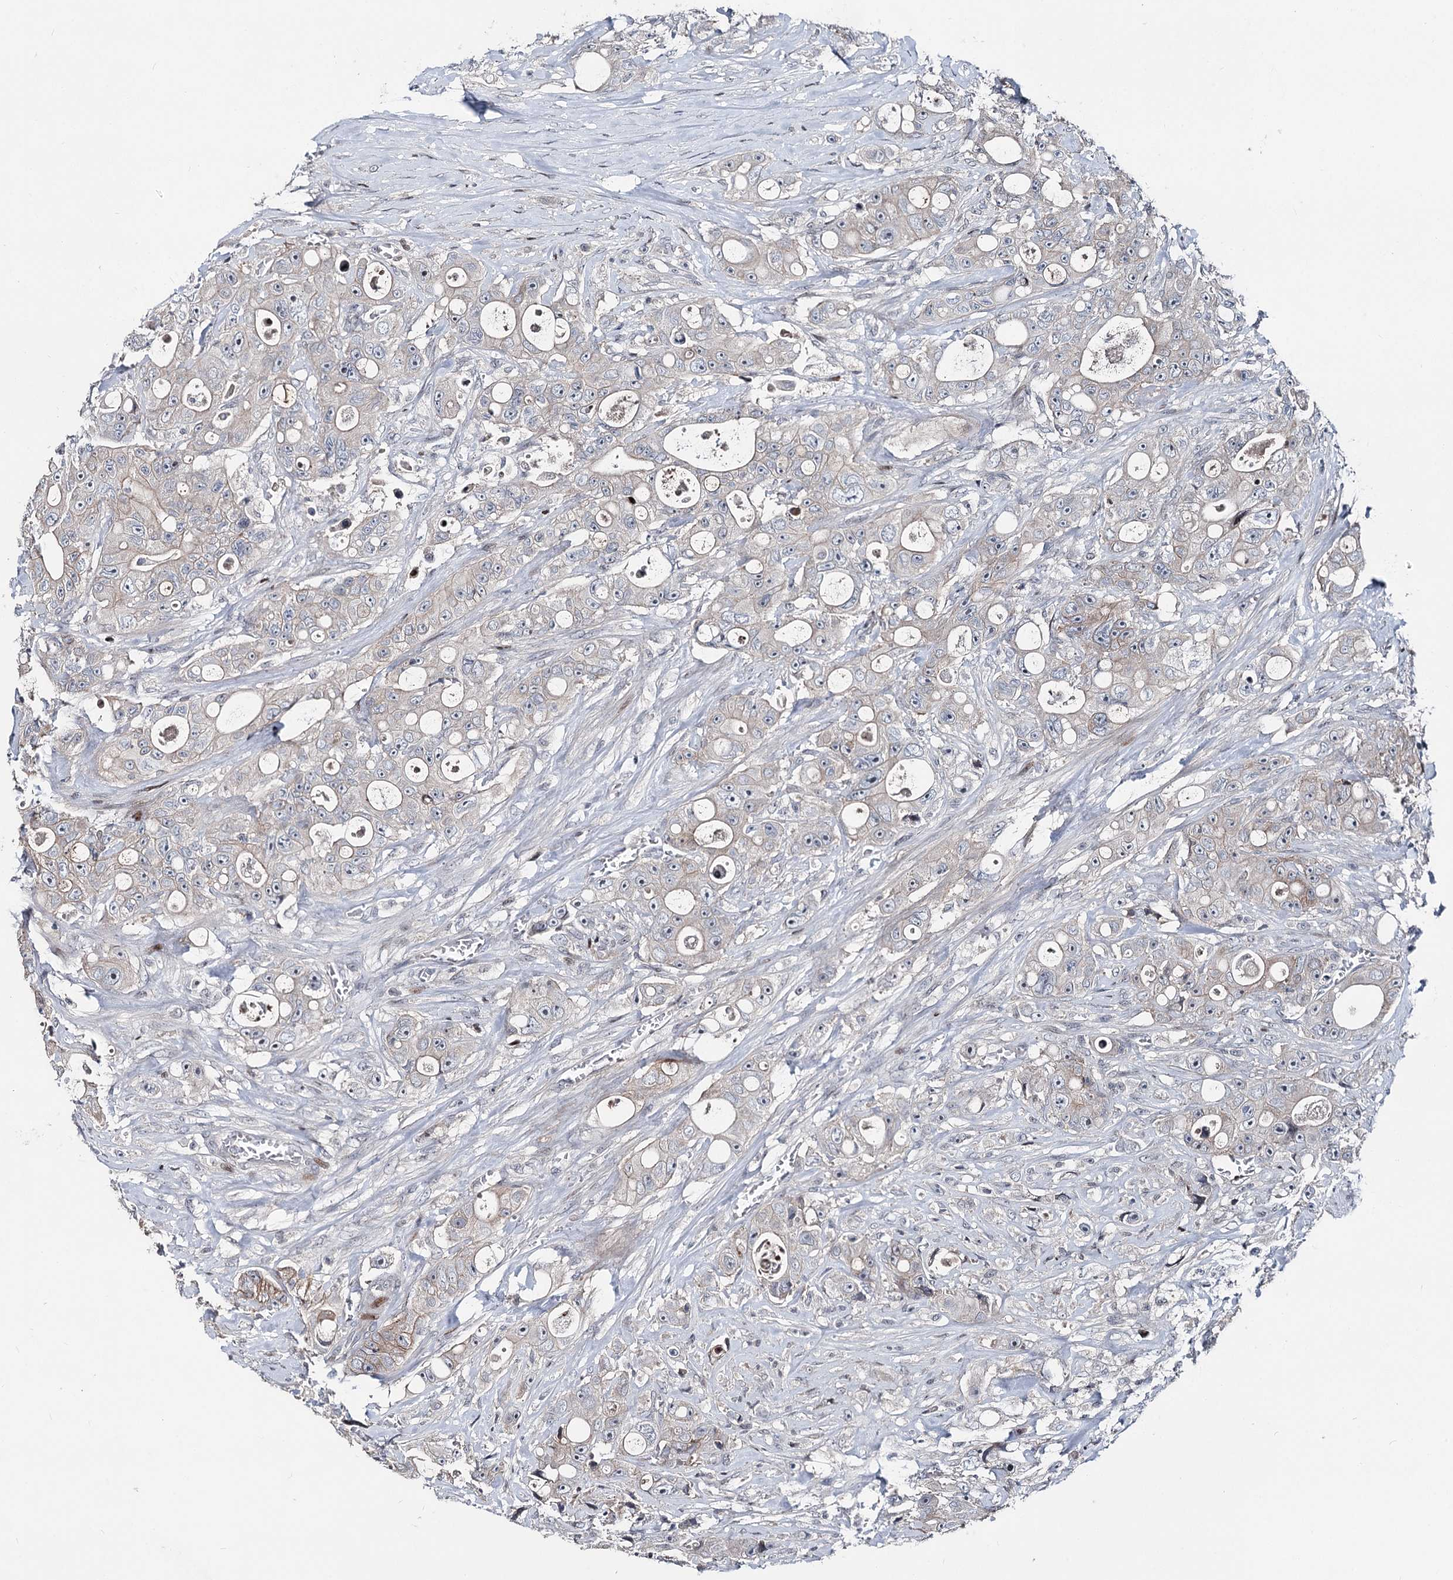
{"staining": {"intensity": "moderate", "quantity": "<25%", "location": "cytoplasmic/membranous"}, "tissue": "colorectal cancer", "cell_type": "Tumor cells", "image_type": "cancer", "snomed": [{"axis": "morphology", "description": "Adenocarcinoma, NOS"}, {"axis": "topography", "description": "Colon"}], "caption": "Moderate cytoplasmic/membranous staining is present in approximately <25% of tumor cells in colorectal cancer. The protein is shown in brown color, while the nuclei are stained blue.", "gene": "ITFG2", "patient": {"sex": "female", "age": 46}}